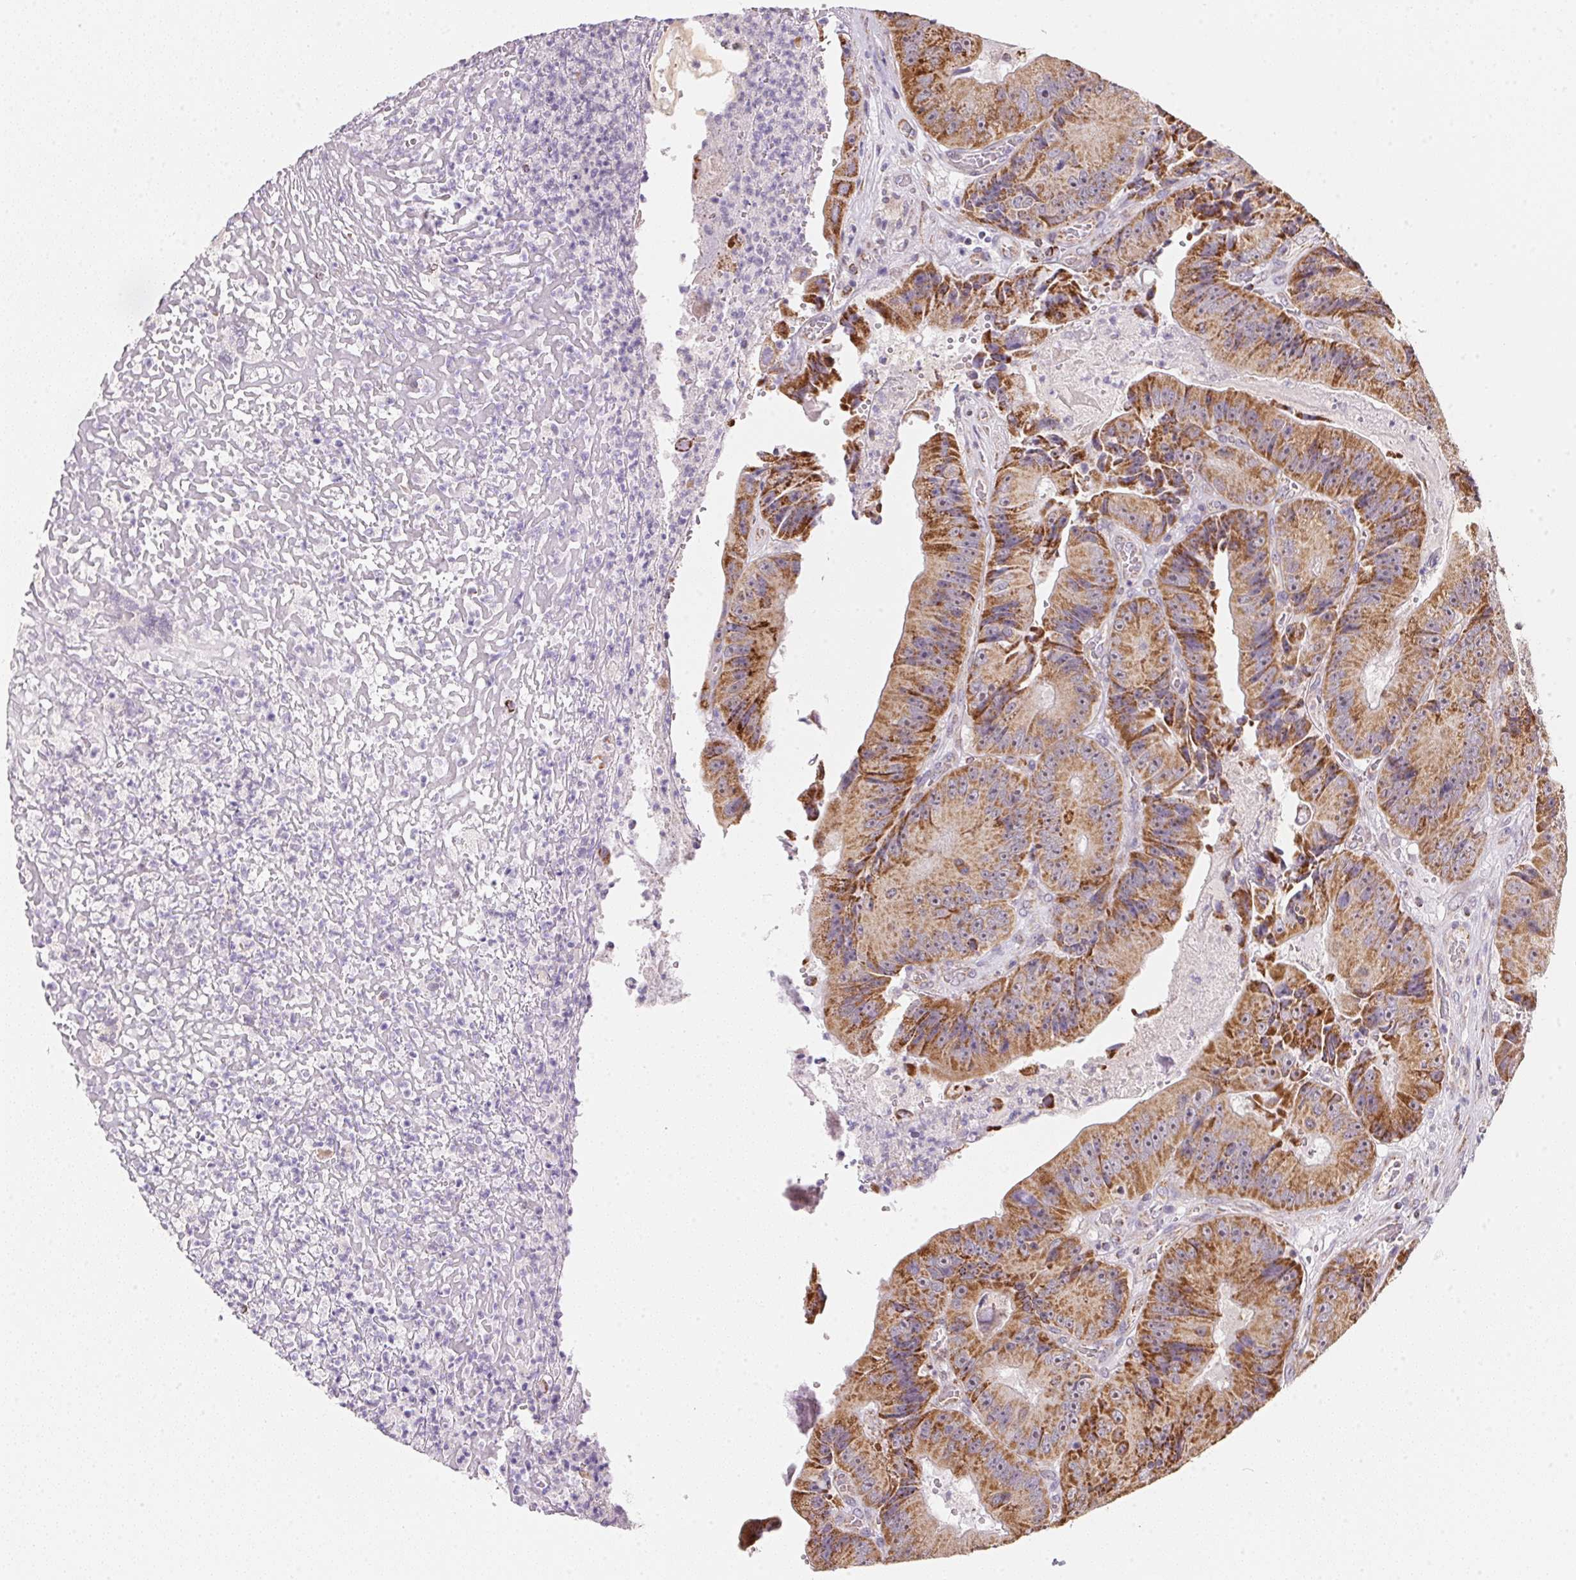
{"staining": {"intensity": "strong", "quantity": ">75%", "location": "cytoplasmic/membranous"}, "tissue": "colorectal cancer", "cell_type": "Tumor cells", "image_type": "cancer", "snomed": [{"axis": "morphology", "description": "Adenocarcinoma, NOS"}, {"axis": "topography", "description": "Colon"}], "caption": "A brown stain labels strong cytoplasmic/membranous staining of a protein in human colorectal cancer (adenocarcinoma) tumor cells. (IHC, brightfield microscopy, high magnification).", "gene": "GIPC2", "patient": {"sex": "female", "age": 86}}